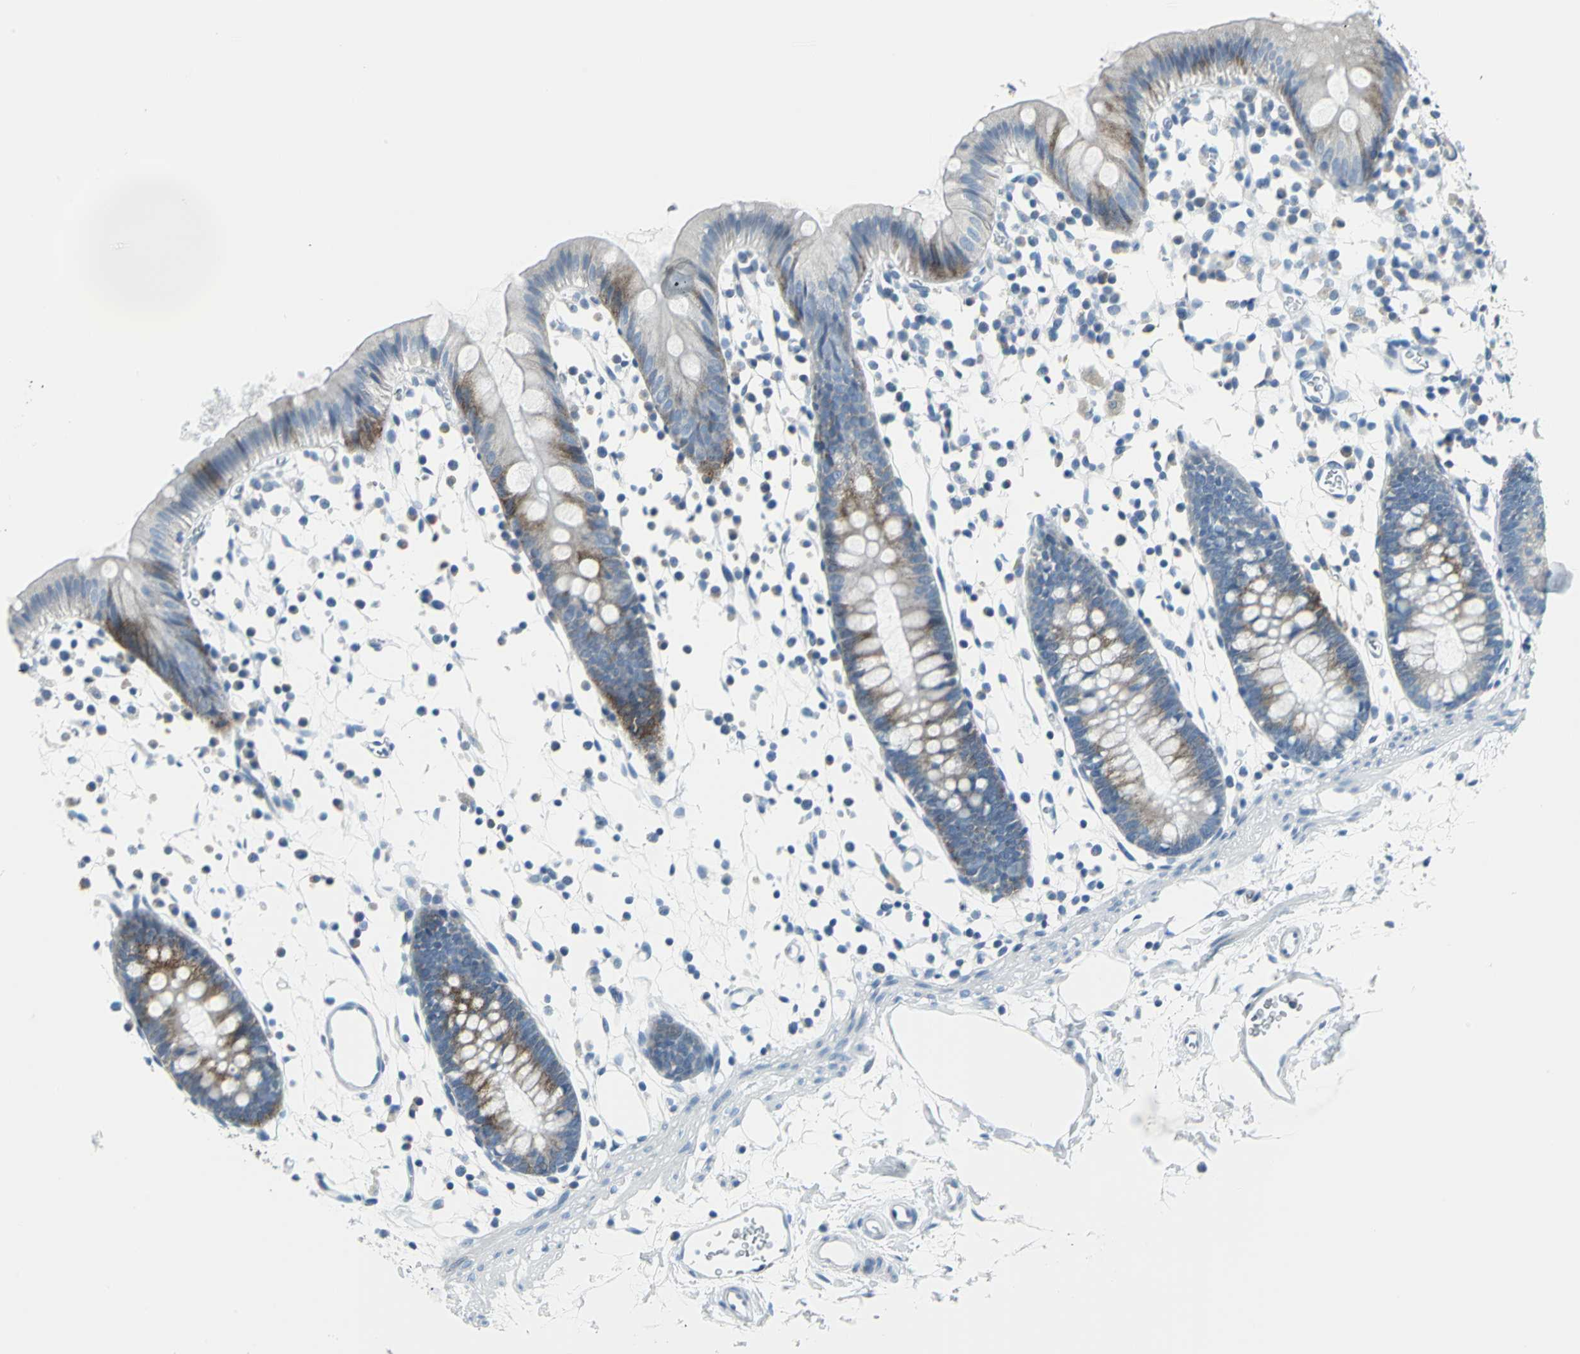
{"staining": {"intensity": "negative", "quantity": "none", "location": "none"}, "tissue": "colon", "cell_type": "Endothelial cells", "image_type": "normal", "snomed": [{"axis": "morphology", "description": "Normal tissue, NOS"}, {"axis": "topography", "description": "Colon"}], "caption": "Immunohistochemistry histopathology image of benign colon: human colon stained with DAB exhibits no significant protein staining in endothelial cells.", "gene": "DNAI2", "patient": {"sex": "male", "age": 14}}